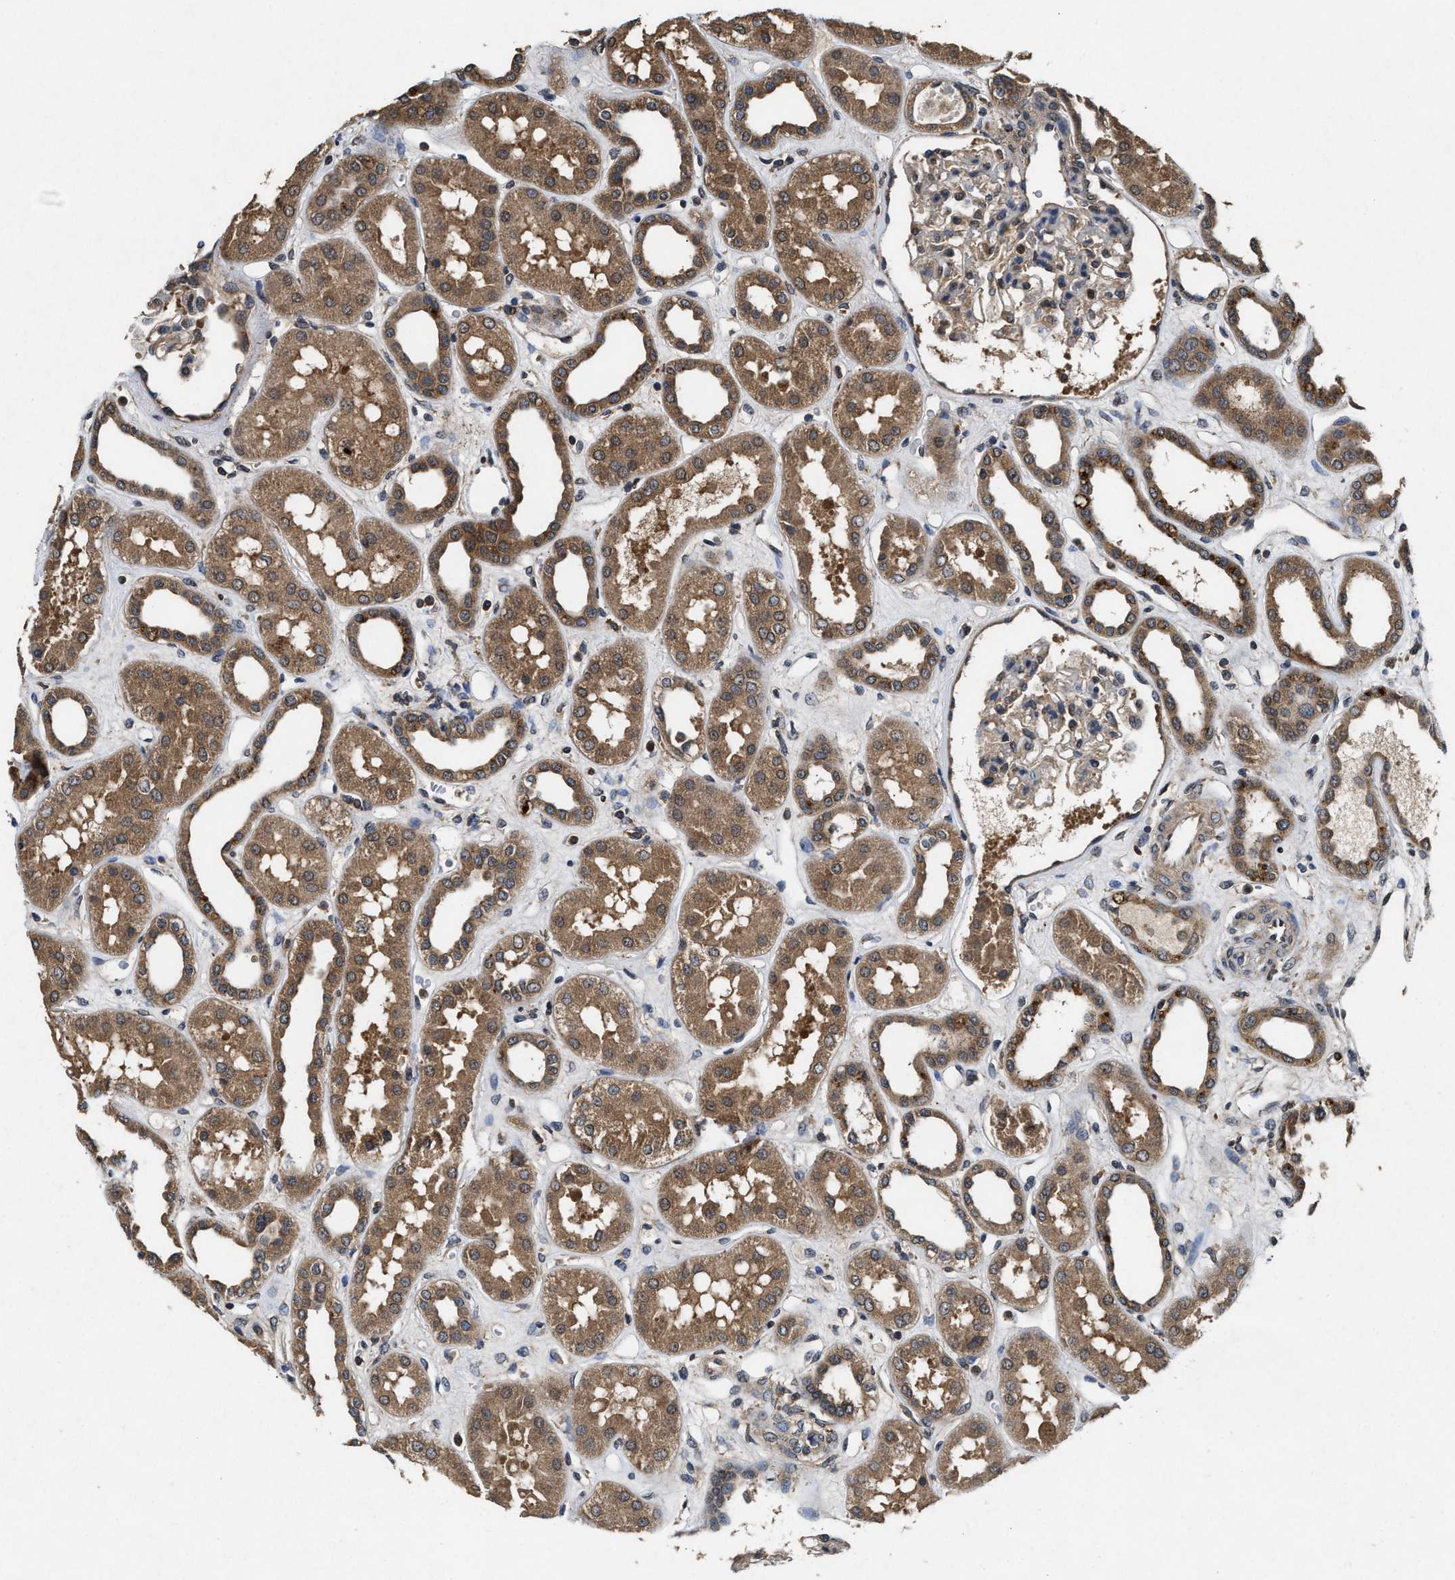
{"staining": {"intensity": "weak", "quantity": "<25%", "location": "cytoplasmic/membranous"}, "tissue": "kidney", "cell_type": "Cells in glomeruli", "image_type": "normal", "snomed": [{"axis": "morphology", "description": "Normal tissue, NOS"}, {"axis": "topography", "description": "Kidney"}], "caption": "There is no significant staining in cells in glomeruli of kidney.", "gene": "PDAP1", "patient": {"sex": "male", "age": 59}}